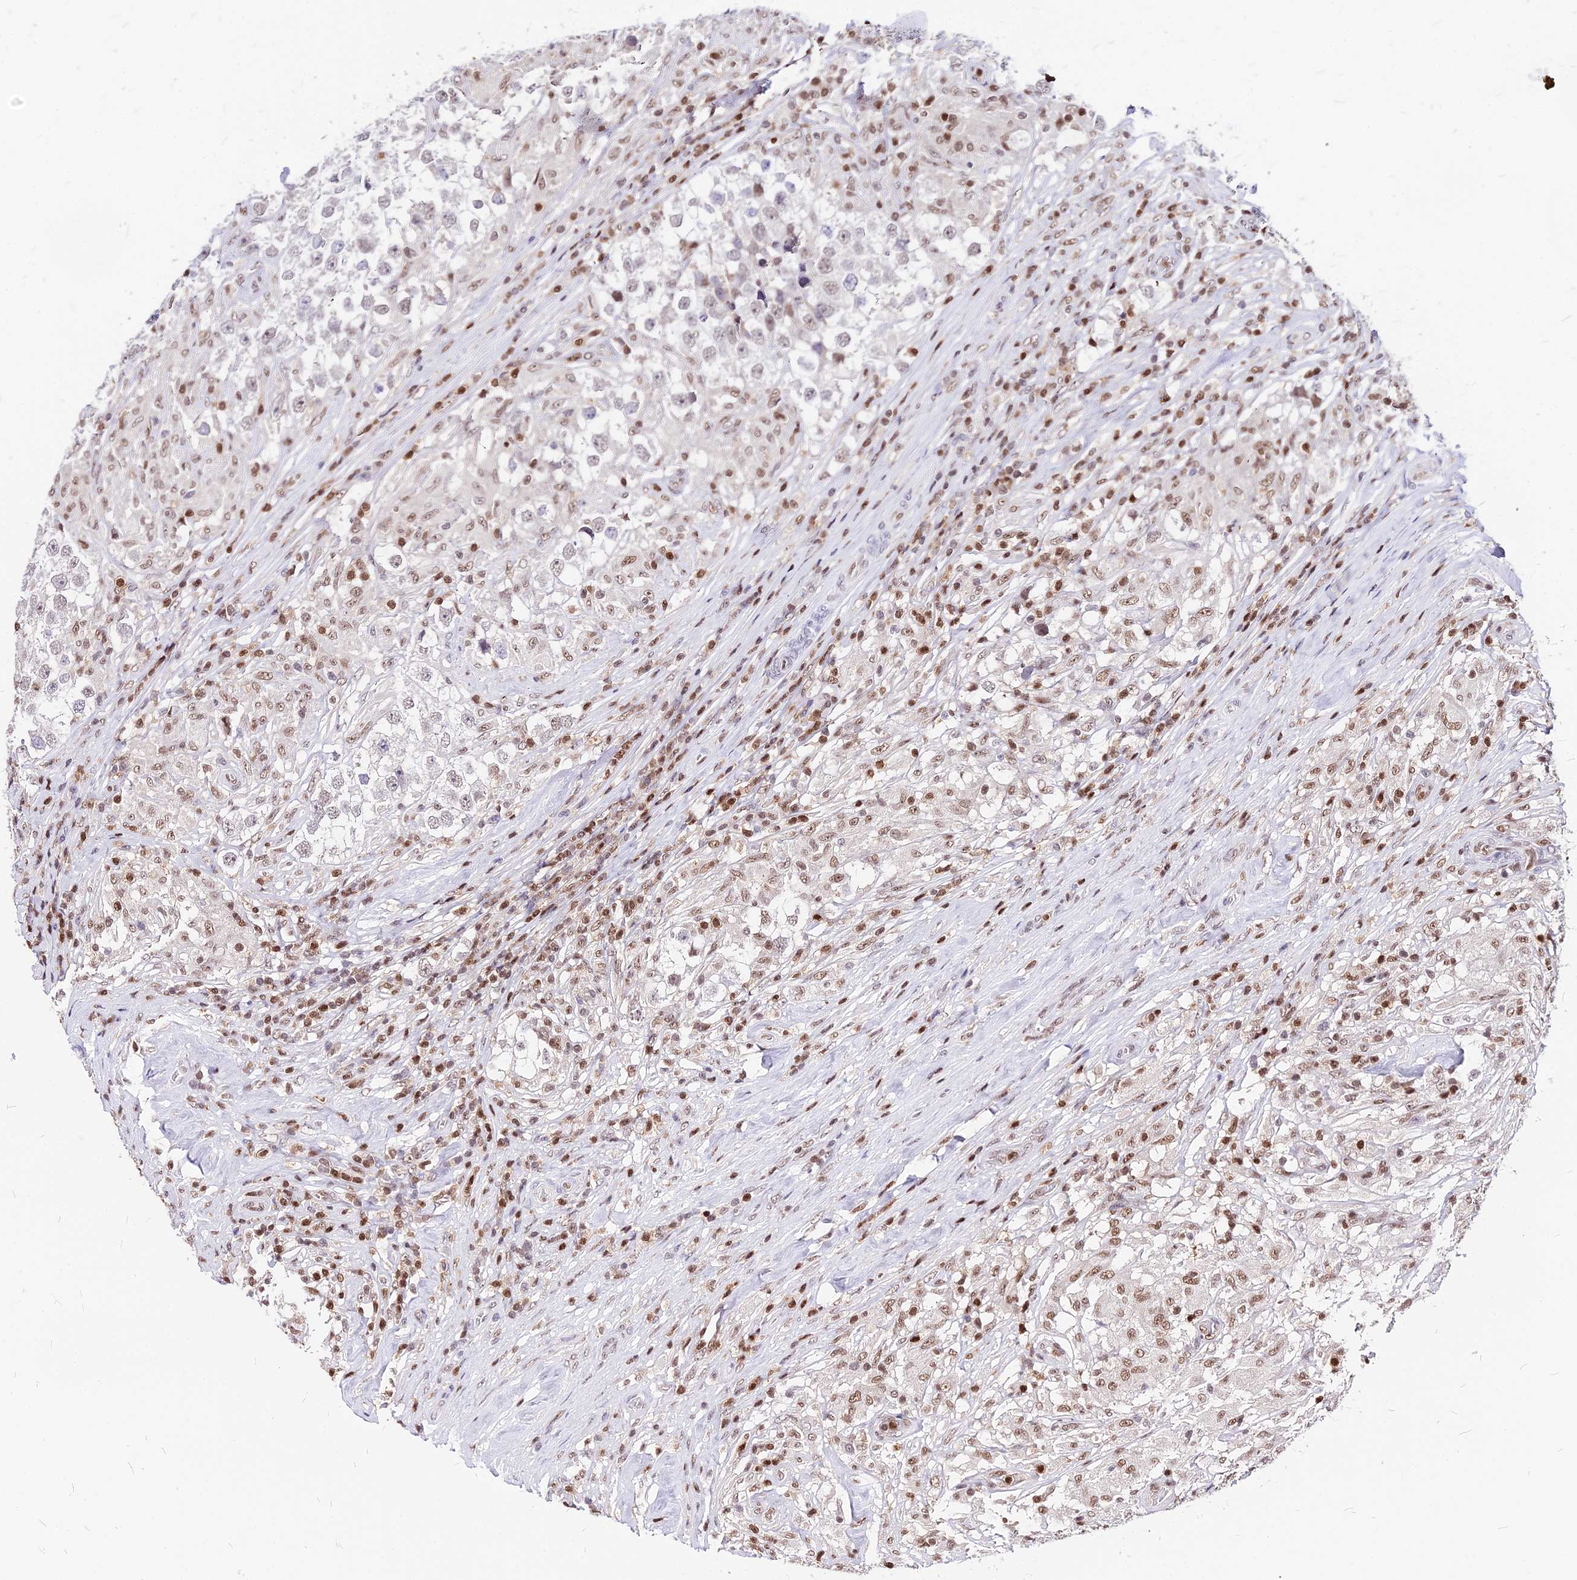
{"staining": {"intensity": "weak", "quantity": "<25%", "location": "nuclear"}, "tissue": "testis cancer", "cell_type": "Tumor cells", "image_type": "cancer", "snomed": [{"axis": "morphology", "description": "Seminoma, NOS"}, {"axis": "topography", "description": "Testis"}], "caption": "Histopathology image shows no protein staining in tumor cells of testis cancer tissue.", "gene": "PAXX", "patient": {"sex": "male", "age": 46}}